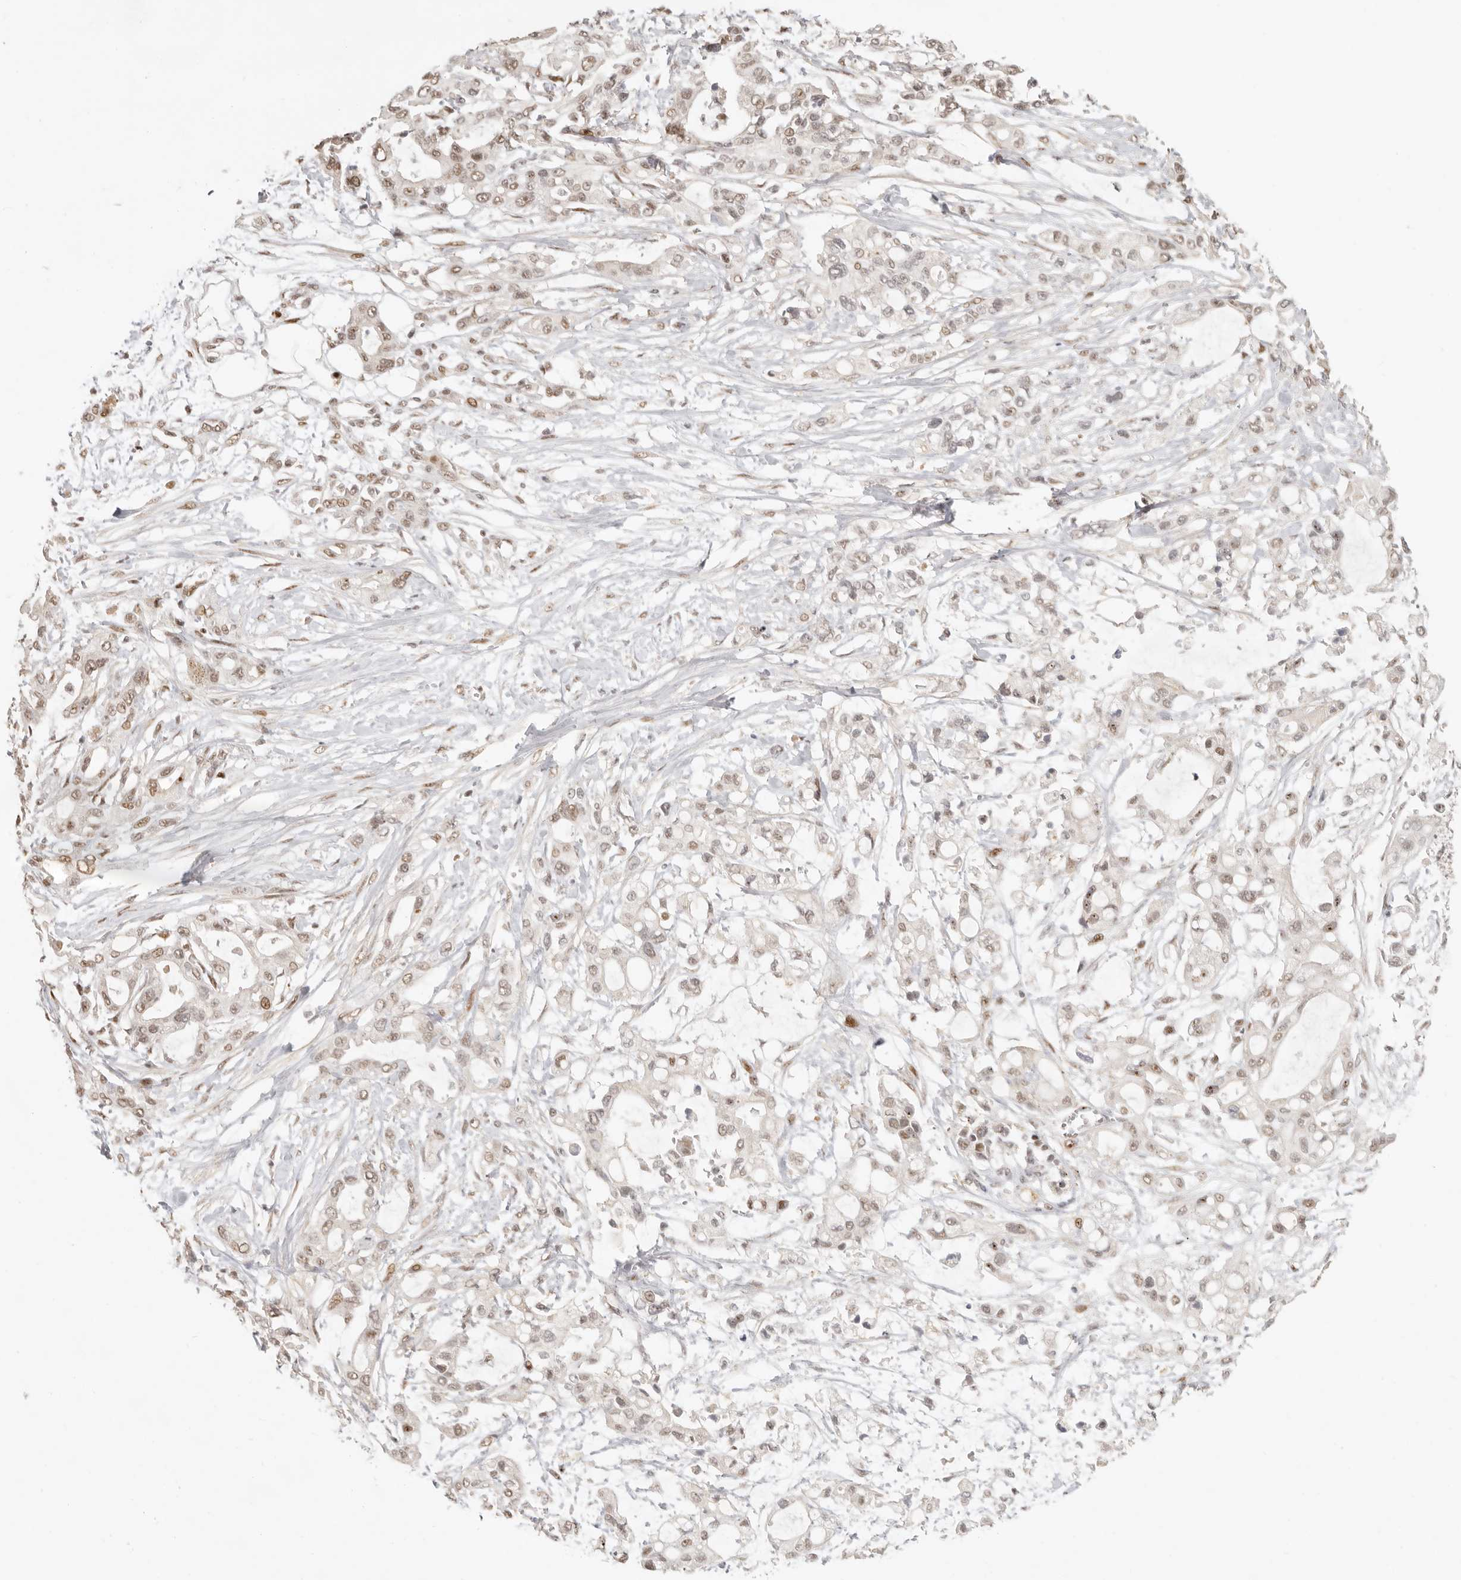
{"staining": {"intensity": "weak", "quantity": ">75%", "location": "nuclear"}, "tissue": "pancreatic cancer", "cell_type": "Tumor cells", "image_type": "cancer", "snomed": [{"axis": "morphology", "description": "Adenocarcinoma, NOS"}, {"axis": "topography", "description": "Pancreas"}], "caption": "Weak nuclear protein staining is appreciated in about >75% of tumor cells in pancreatic adenocarcinoma.", "gene": "GPBP1L1", "patient": {"sex": "male", "age": 68}}